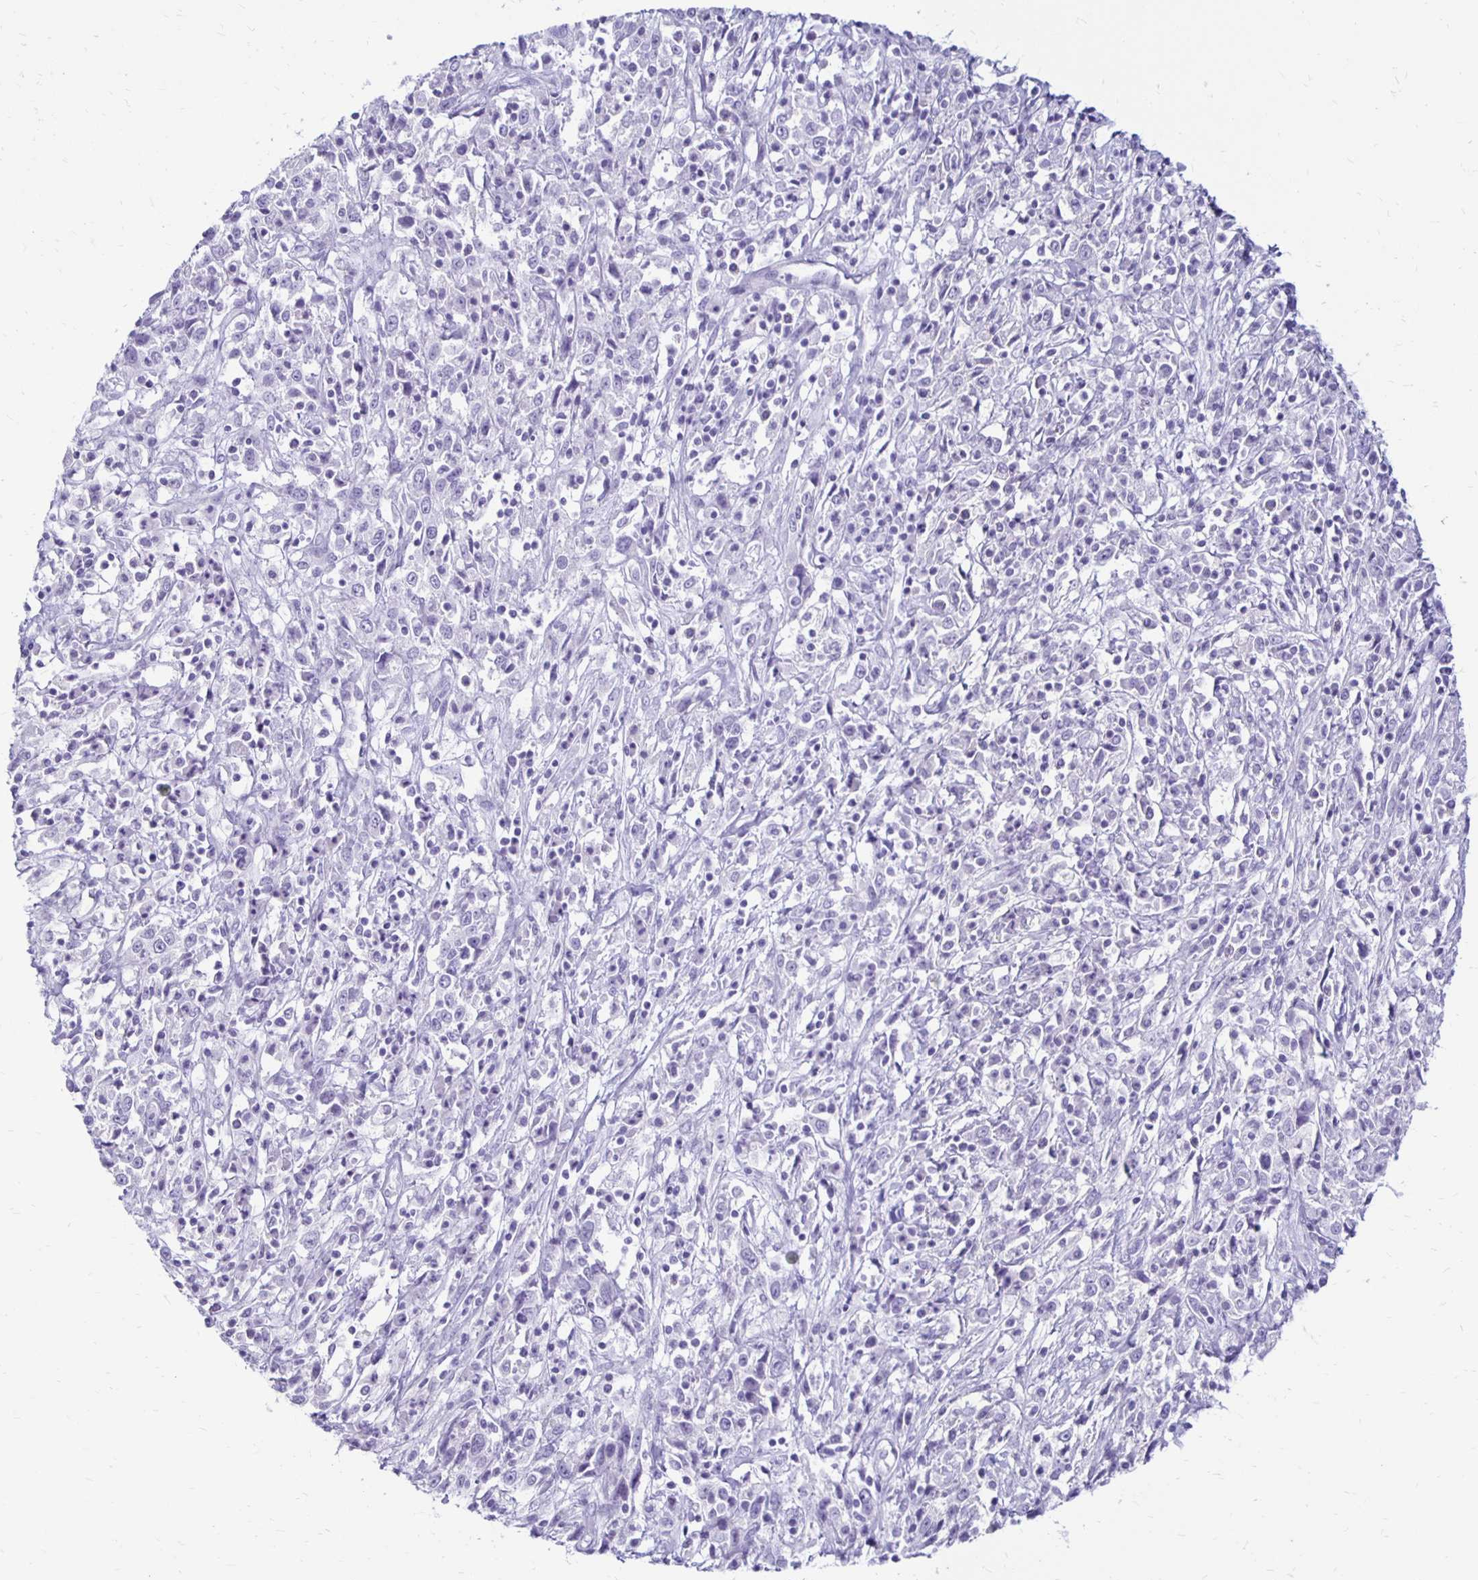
{"staining": {"intensity": "negative", "quantity": "none", "location": "none"}, "tissue": "cervical cancer", "cell_type": "Tumor cells", "image_type": "cancer", "snomed": [{"axis": "morphology", "description": "Adenocarcinoma, NOS"}, {"axis": "topography", "description": "Cervix"}], "caption": "IHC of human cervical adenocarcinoma reveals no expression in tumor cells.", "gene": "RYR1", "patient": {"sex": "female", "age": 40}}